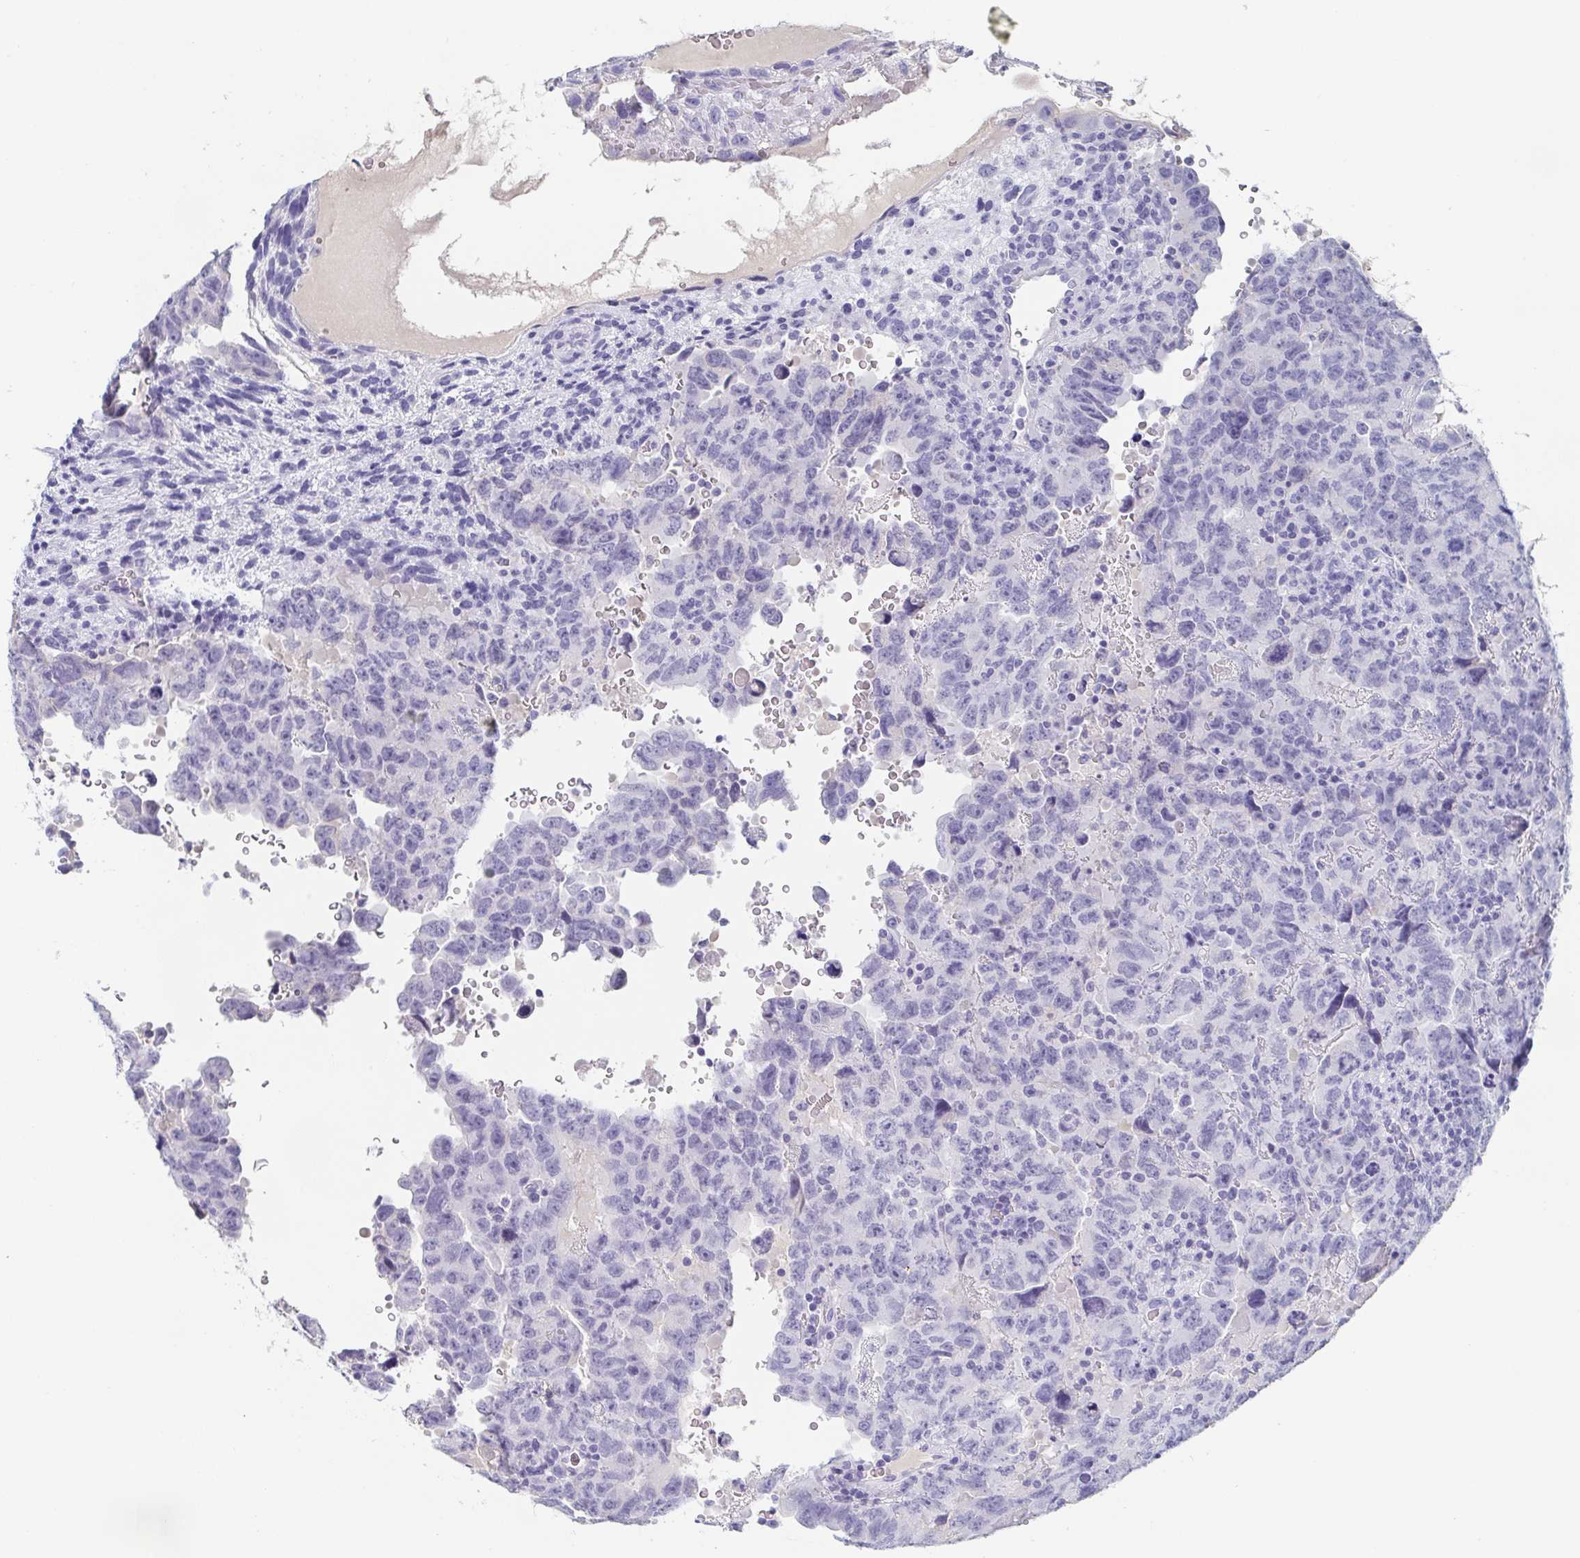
{"staining": {"intensity": "negative", "quantity": "none", "location": "none"}, "tissue": "testis cancer", "cell_type": "Tumor cells", "image_type": "cancer", "snomed": [{"axis": "morphology", "description": "Carcinoma, Embryonal, NOS"}, {"axis": "topography", "description": "Testis"}], "caption": "The micrograph demonstrates no staining of tumor cells in testis cancer (embryonal carcinoma).", "gene": "ITLN1", "patient": {"sex": "male", "age": 24}}